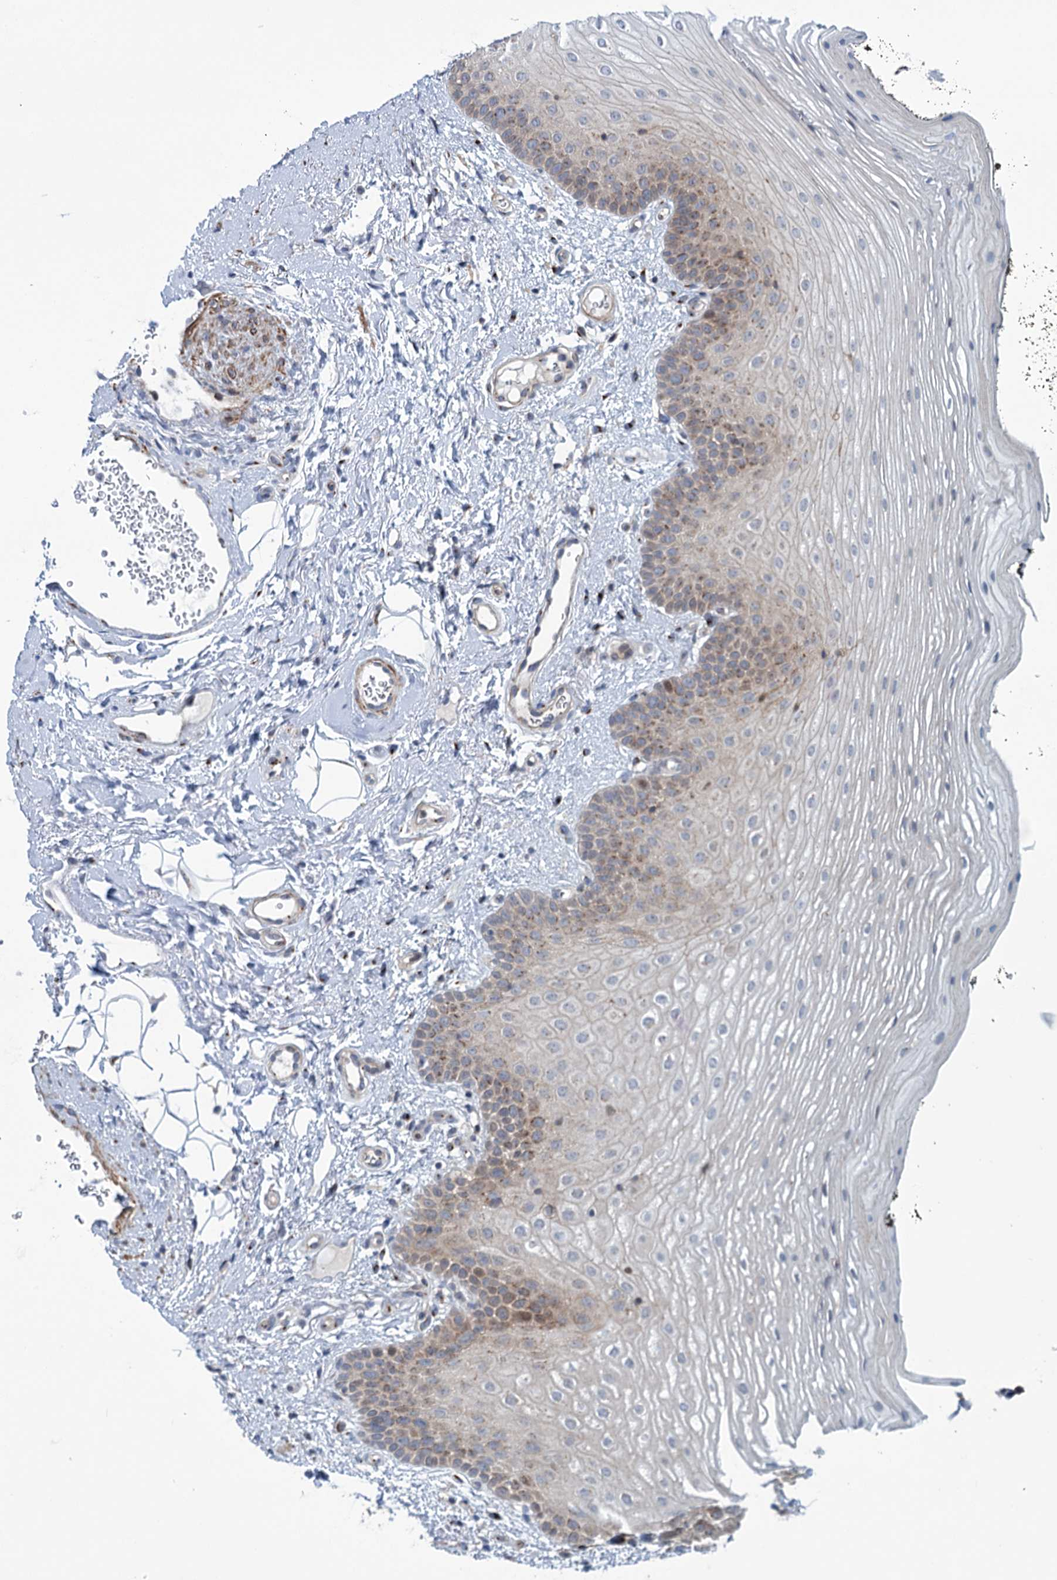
{"staining": {"intensity": "moderate", "quantity": "<25%", "location": "cytoplasmic/membranous"}, "tissue": "oral mucosa", "cell_type": "Squamous epithelial cells", "image_type": "normal", "snomed": [{"axis": "morphology", "description": "No evidence of malignacy"}, {"axis": "topography", "description": "Oral tissue"}, {"axis": "topography", "description": "Head-Neck"}], "caption": "Immunohistochemical staining of benign oral mucosa exhibits <25% levels of moderate cytoplasmic/membranous protein positivity in about <25% of squamous epithelial cells. The protein of interest is shown in brown color, while the nuclei are stained blue.", "gene": "ELP4", "patient": {"sex": "male", "age": 68}}